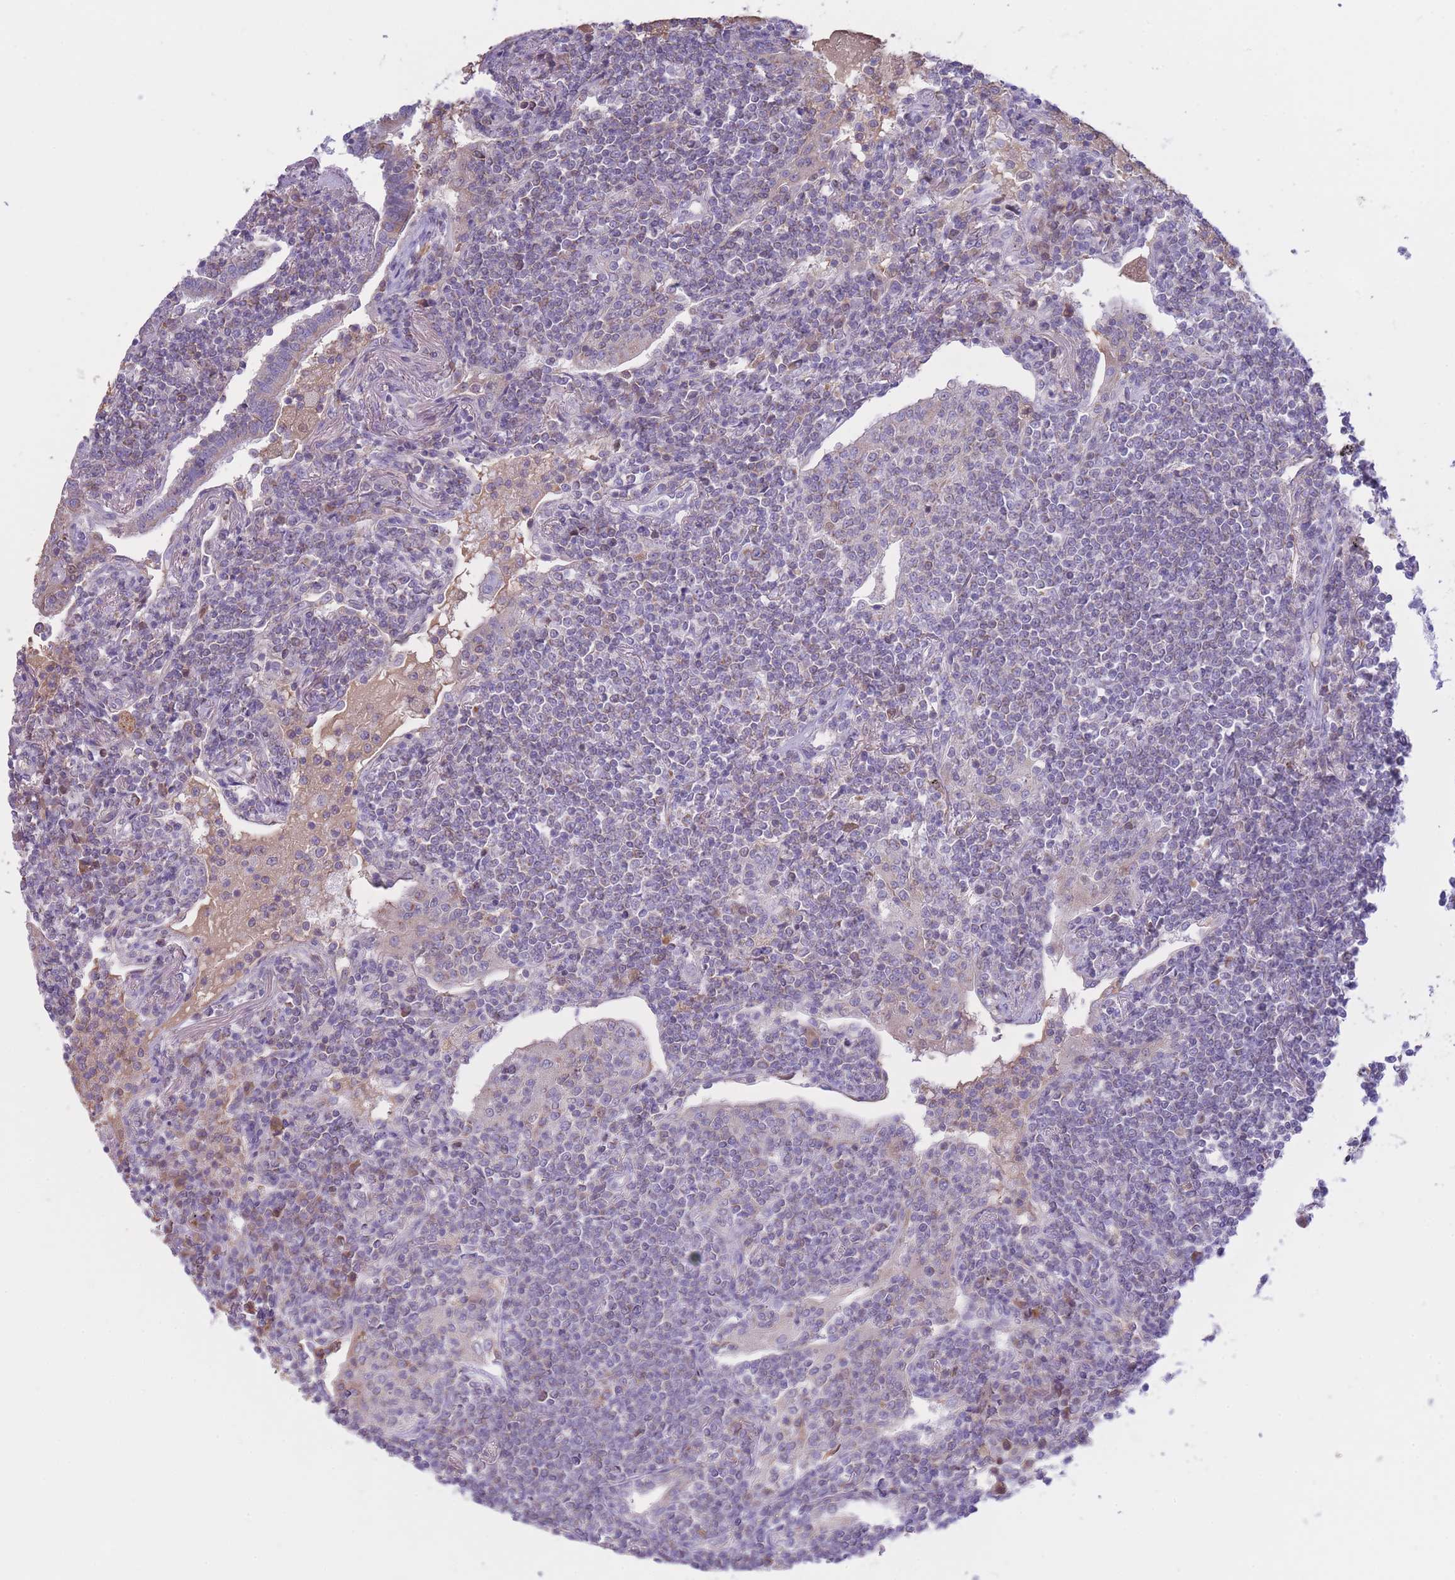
{"staining": {"intensity": "negative", "quantity": "none", "location": "none"}, "tissue": "lymphoma", "cell_type": "Tumor cells", "image_type": "cancer", "snomed": [{"axis": "morphology", "description": "Malignant lymphoma, non-Hodgkin's type, Low grade"}, {"axis": "topography", "description": "Lung"}], "caption": "Immunohistochemistry image of lymphoma stained for a protein (brown), which demonstrates no positivity in tumor cells.", "gene": "NANP", "patient": {"sex": "female", "age": 71}}